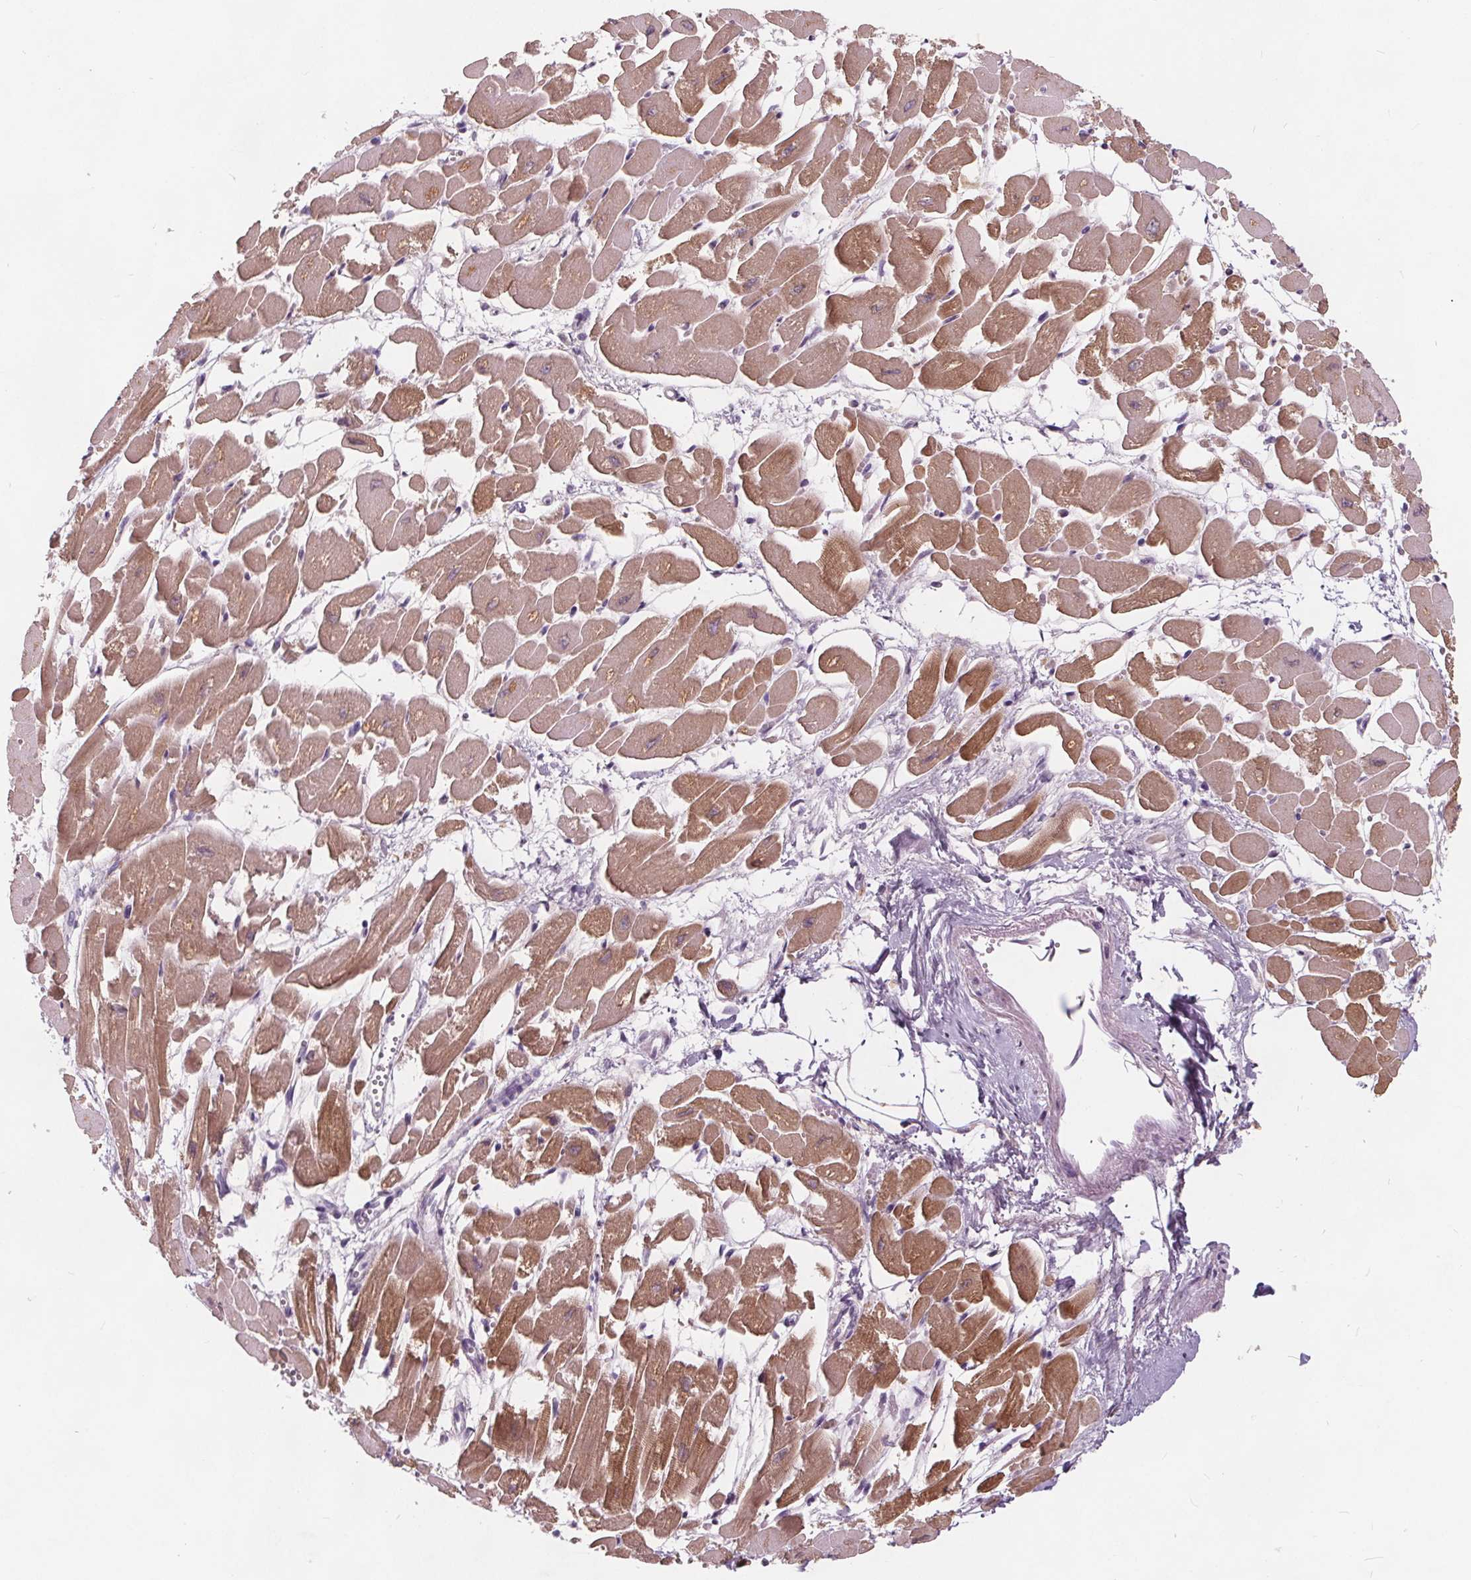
{"staining": {"intensity": "moderate", "quantity": "25%-75%", "location": "cytoplasmic/membranous"}, "tissue": "heart muscle", "cell_type": "Cardiomyocytes", "image_type": "normal", "snomed": [{"axis": "morphology", "description": "Normal tissue, NOS"}, {"axis": "topography", "description": "Heart"}], "caption": "A brown stain highlights moderate cytoplasmic/membranous expression of a protein in cardiomyocytes of normal heart muscle. The staining was performed using DAB to visualize the protein expression in brown, while the nuclei were stained in blue with hematoxylin (Magnification: 20x).", "gene": "PLA2G2E", "patient": {"sex": "female", "age": 52}}